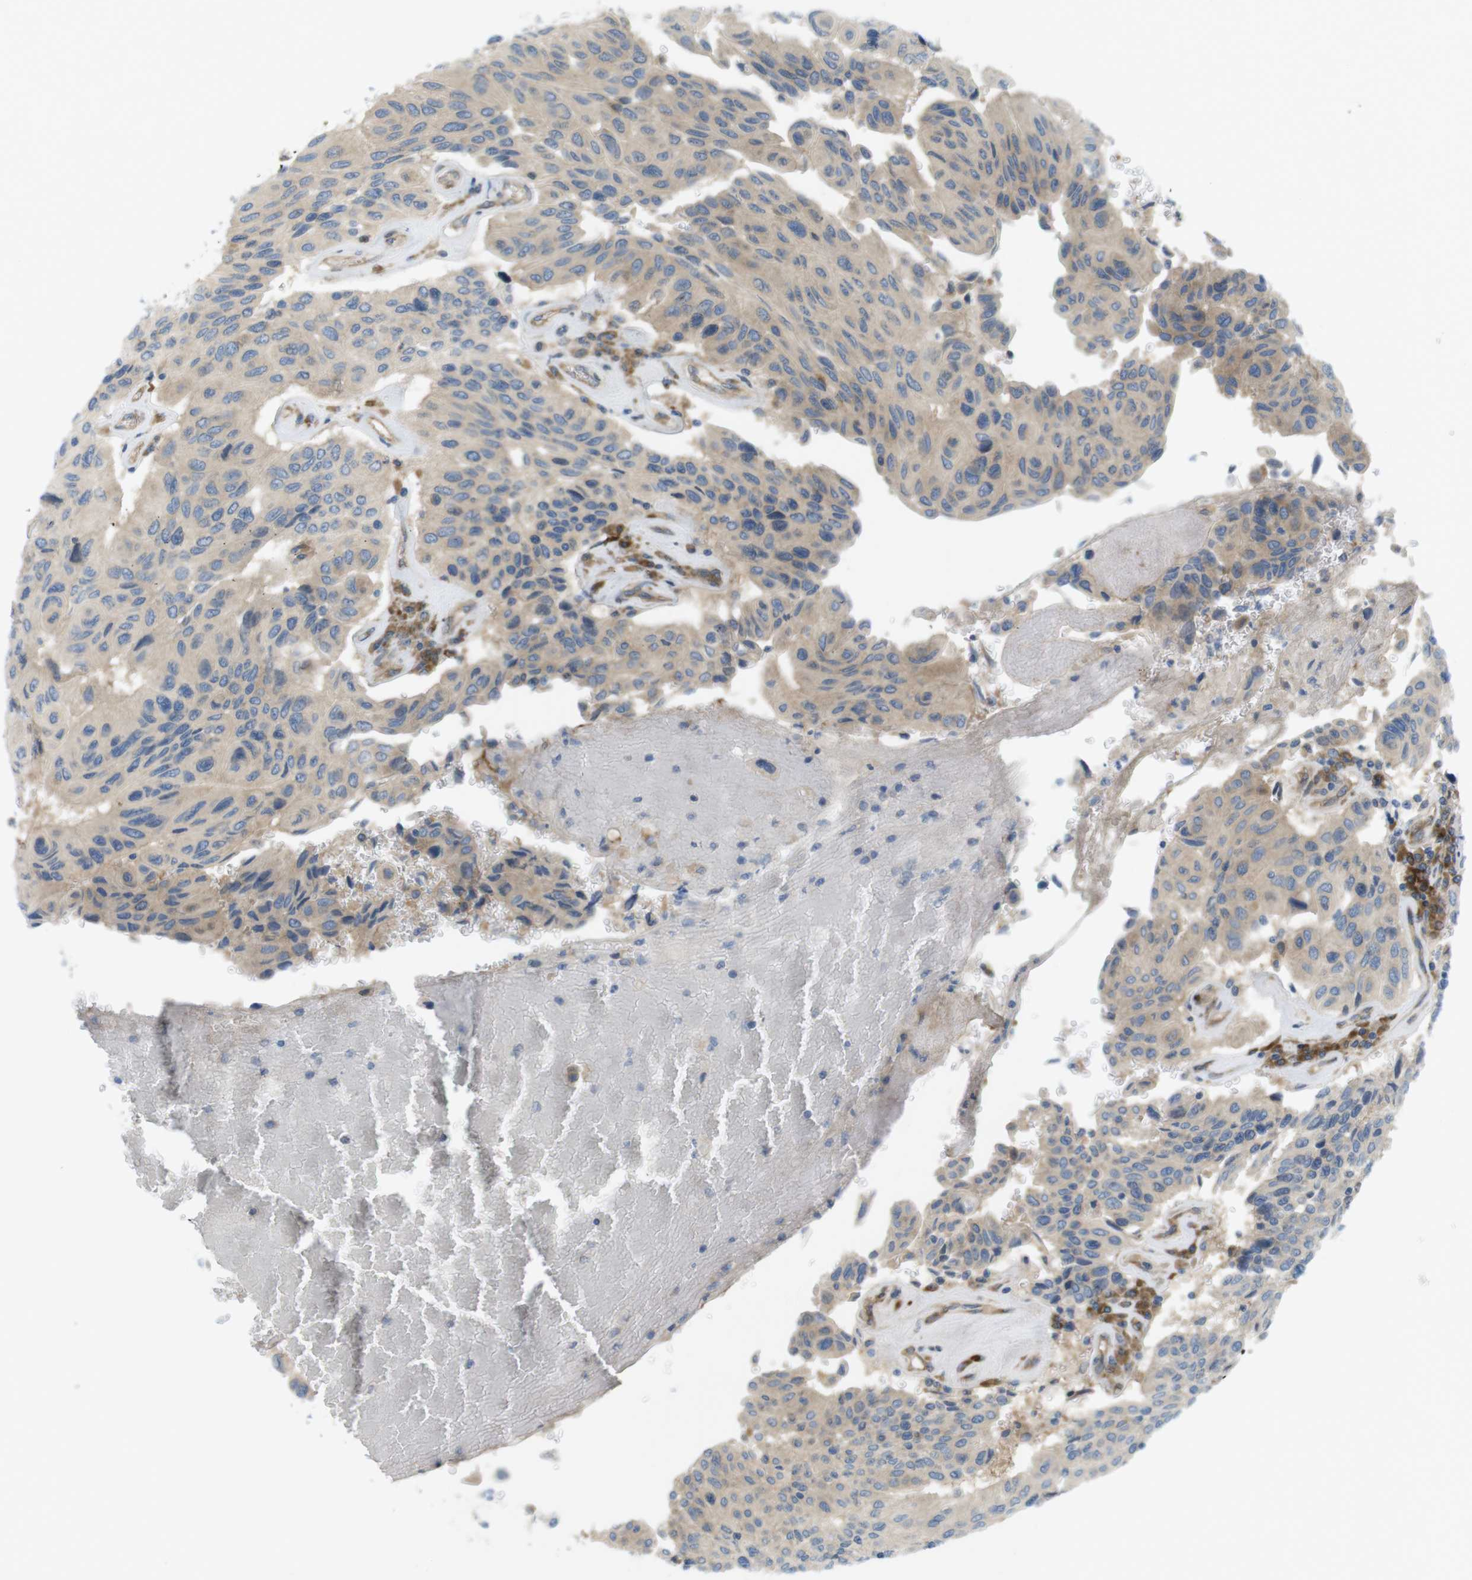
{"staining": {"intensity": "weak", "quantity": "<25%", "location": "cytoplasmic/membranous"}, "tissue": "urothelial cancer", "cell_type": "Tumor cells", "image_type": "cancer", "snomed": [{"axis": "morphology", "description": "Urothelial carcinoma, High grade"}, {"axis": "topography", "description": "Urinary bladder"}], "caption": "Histopathology image shows no protein positivity in tumor cells of high-grade urothelial carcinoma tissue.", "gene": "GJC3", "patient": {"sex": "male", "age": 66}}